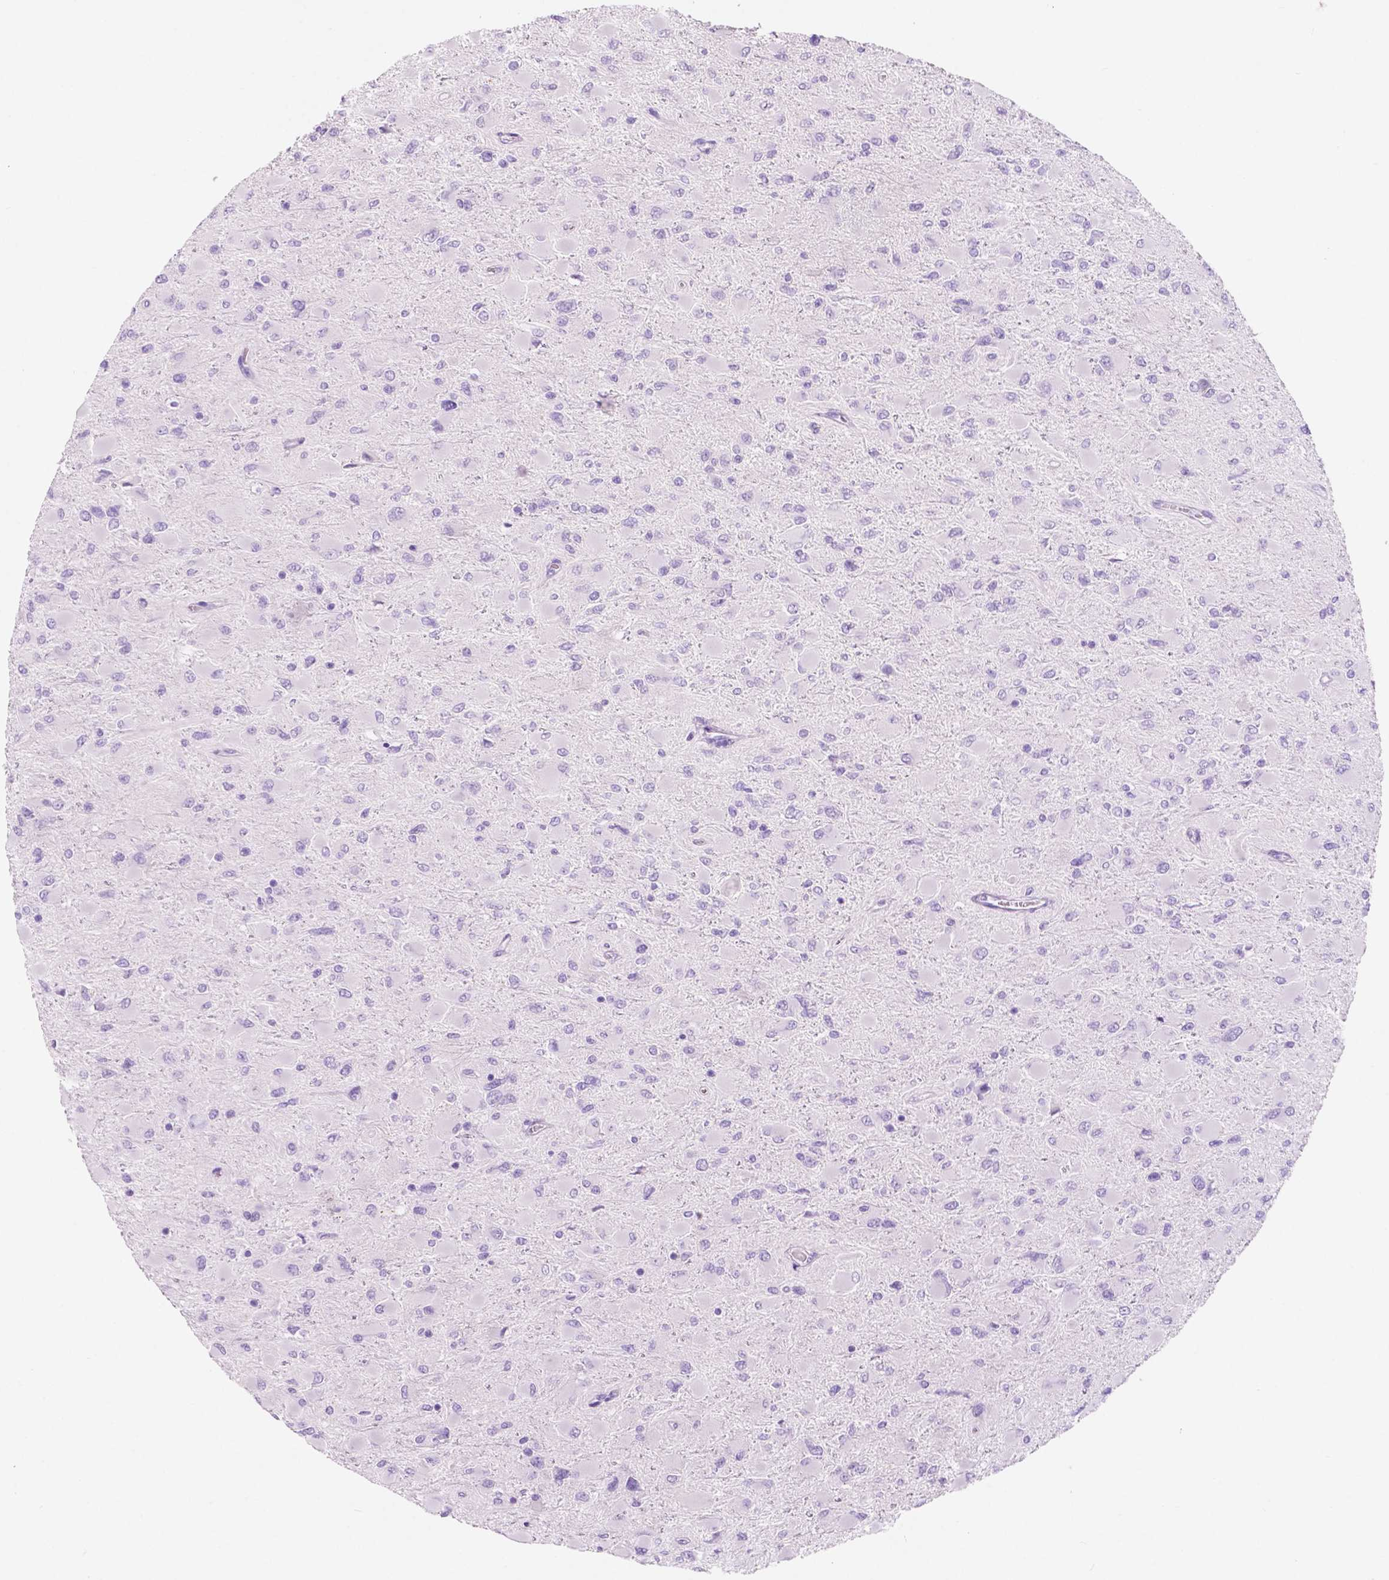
{"staining": {"intensity": "negative", "quantity": "none", "location": "none"}, "tissue": "glioma", "cell_type": "Tumor cells", "image_type": "cancer", "snomed": [{"axis": "morphology", "description": "Glioma, malignant, High grade"}, {"axis": "topography", "description": "Cerebral cortex"}], "caption": "Tumor cells are negative for brown protein staining in glioma.", "gene": "CUZD1", "patient": {"sex": "female", "age": 36}}